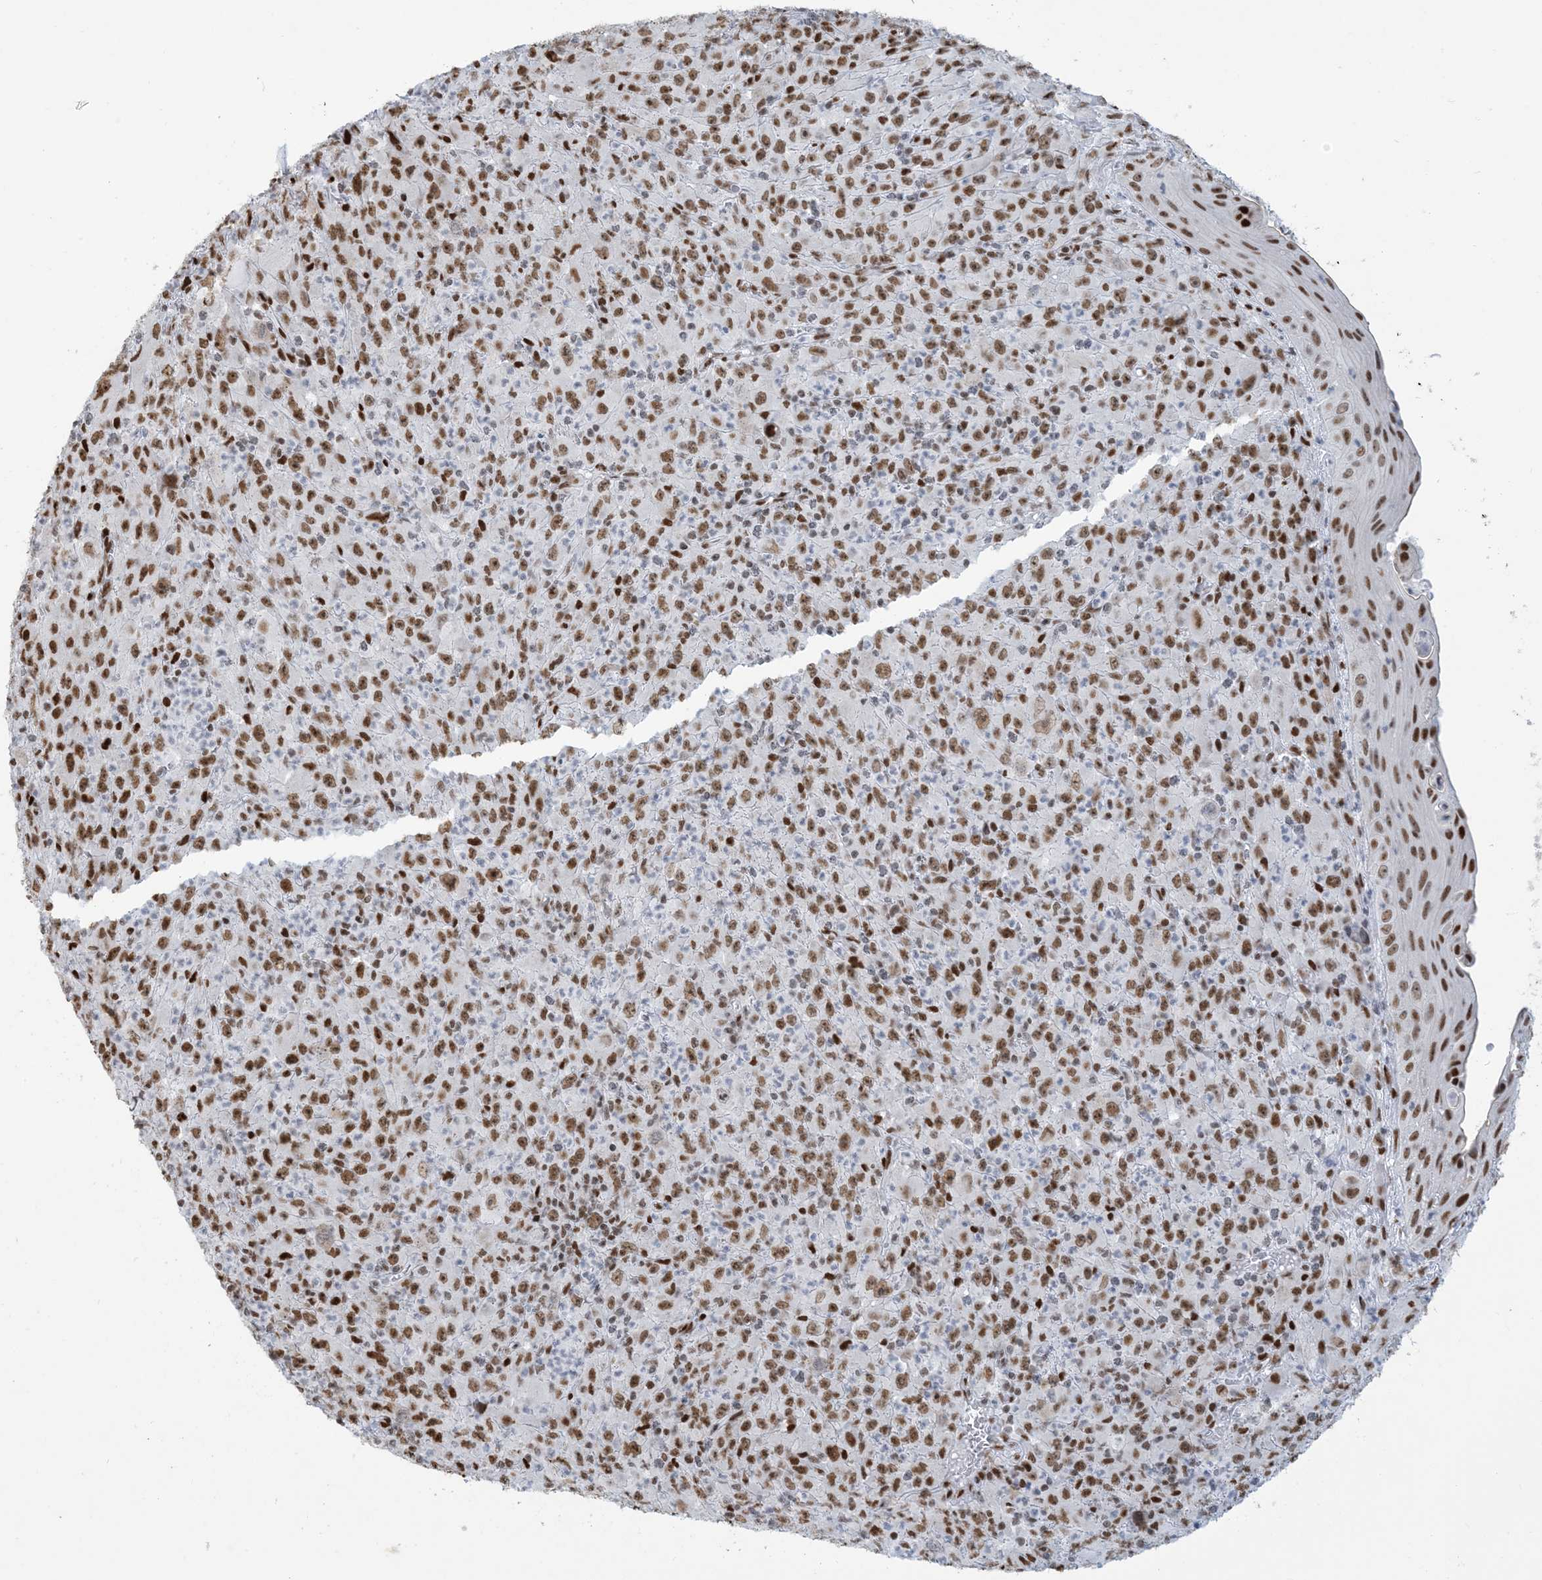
{"staining": {"intensity": "moderate", "quantity": ">75%", "location": "nuclear"}, "tissue": "melanoma", "cell_type": "Tumor cells", "image_type": "cancer", "snomed": [{"axis": "morphology", "description": "Malignant melanoma, Metastatic site"}, {"axis": "topography", "description": "Skin"}], "caption": "Immunohistochemistry of human malignant melanoma (metastatic site) demonstrates medium levels of moderate nuclear positivity in approximately >75% of tumor cells. Immunohistochemistry (ihc) stains the protein in brown and the nuclei are stained blue.", "gene": "STAG1", "patient": {"sex": "female", "age": 56}}